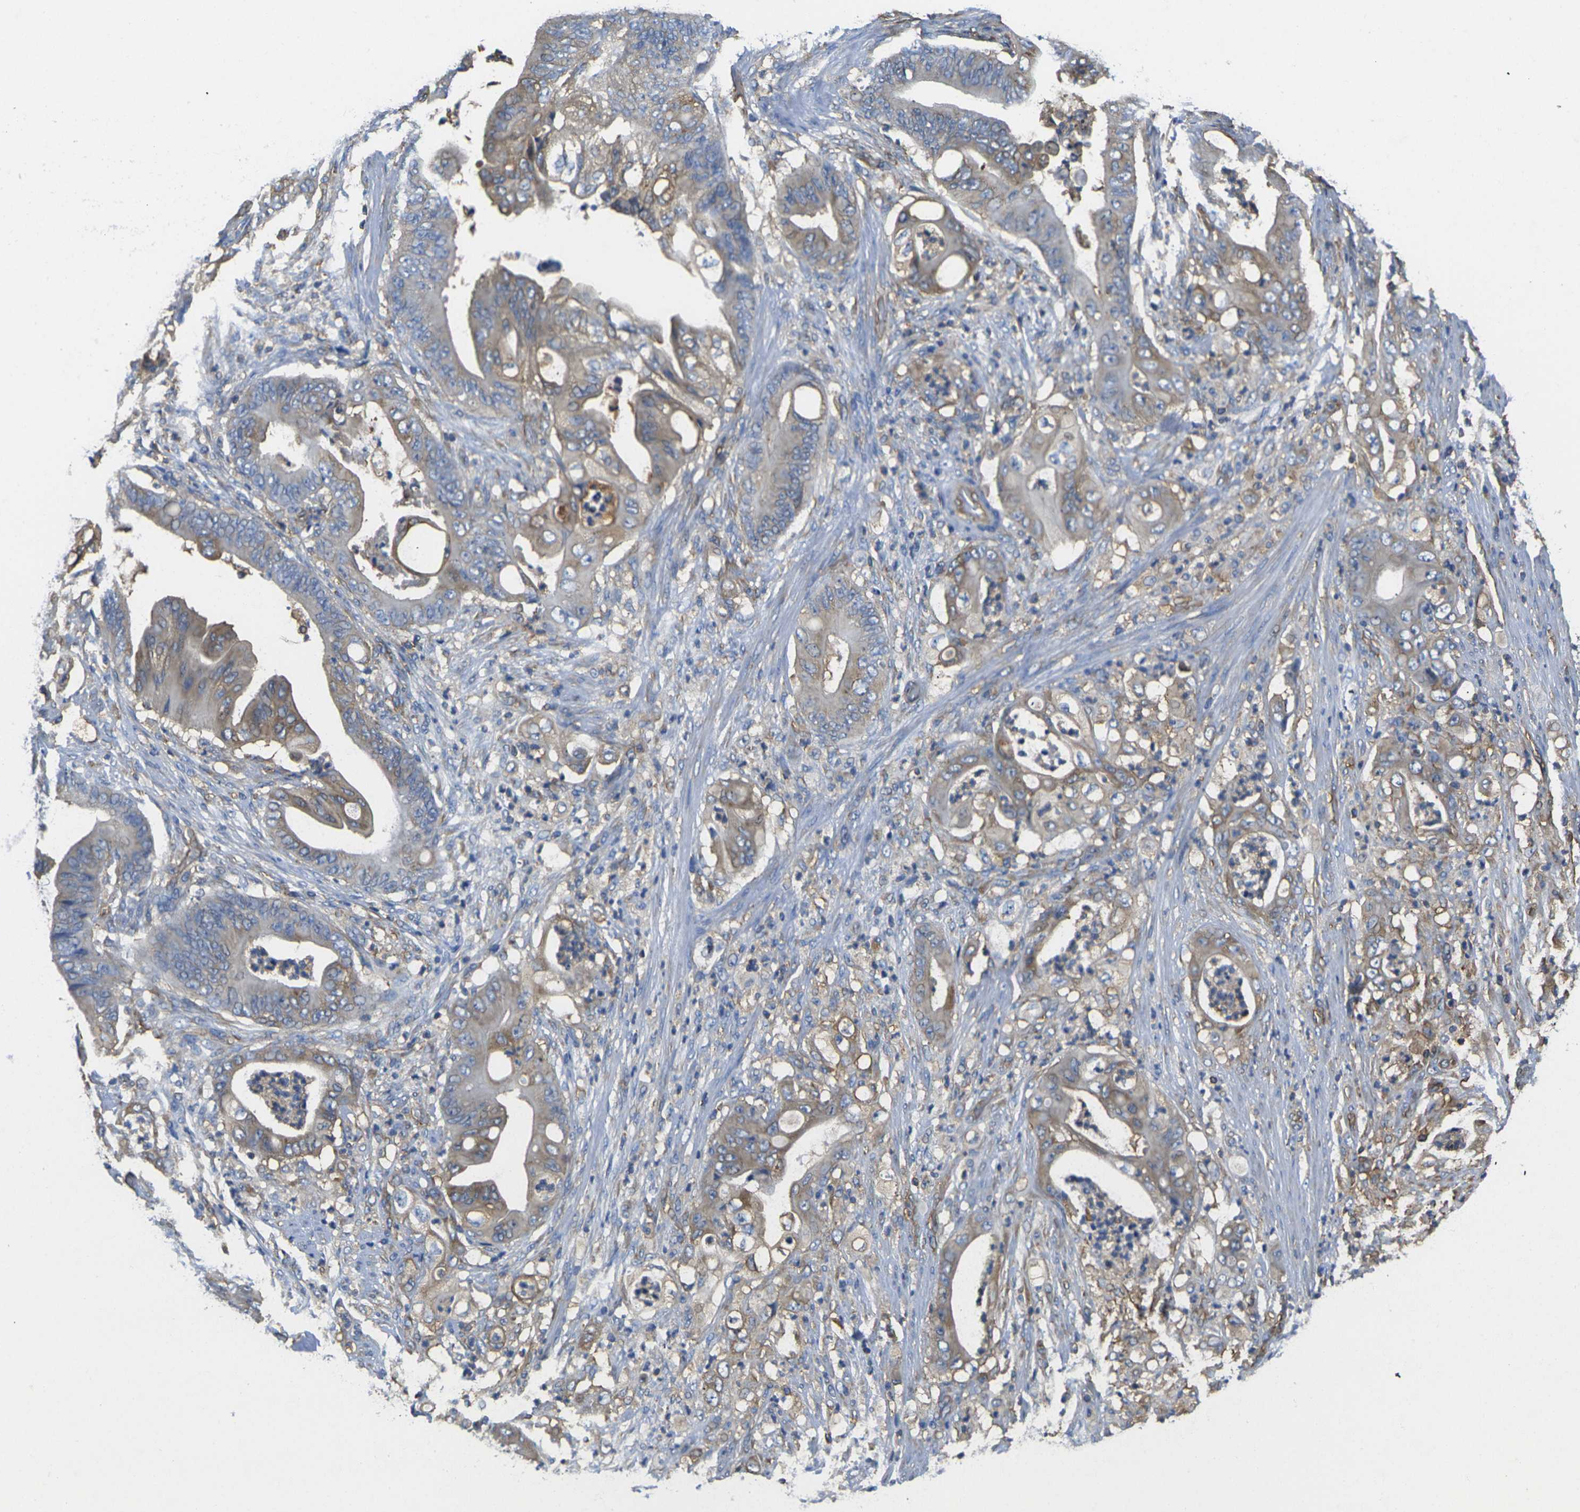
{"staining": {"intensity": "moderate", "quantity": ">75%", "location": "cytoplasmic/membranous"}, "tissue": "stomach cancer", "cell_type": "Tumor cells", "image_type": "cancer", "snomed": [{"axis": "morphology", "description": "Adenocarcinoma, NOS"}, {"axis": "topography", "description": "Stomach"}], "caption": "High-power microscopy captured an immunohistochemistry (IHC) photomicrograph of stomach cancer (adenocarcinoma), revealing moderate cytoplasmic/membranous positivity in approximately >75% of tumor cells.", "gene": "FAM110D", "patient": {"sex": "female", "age": 73}}